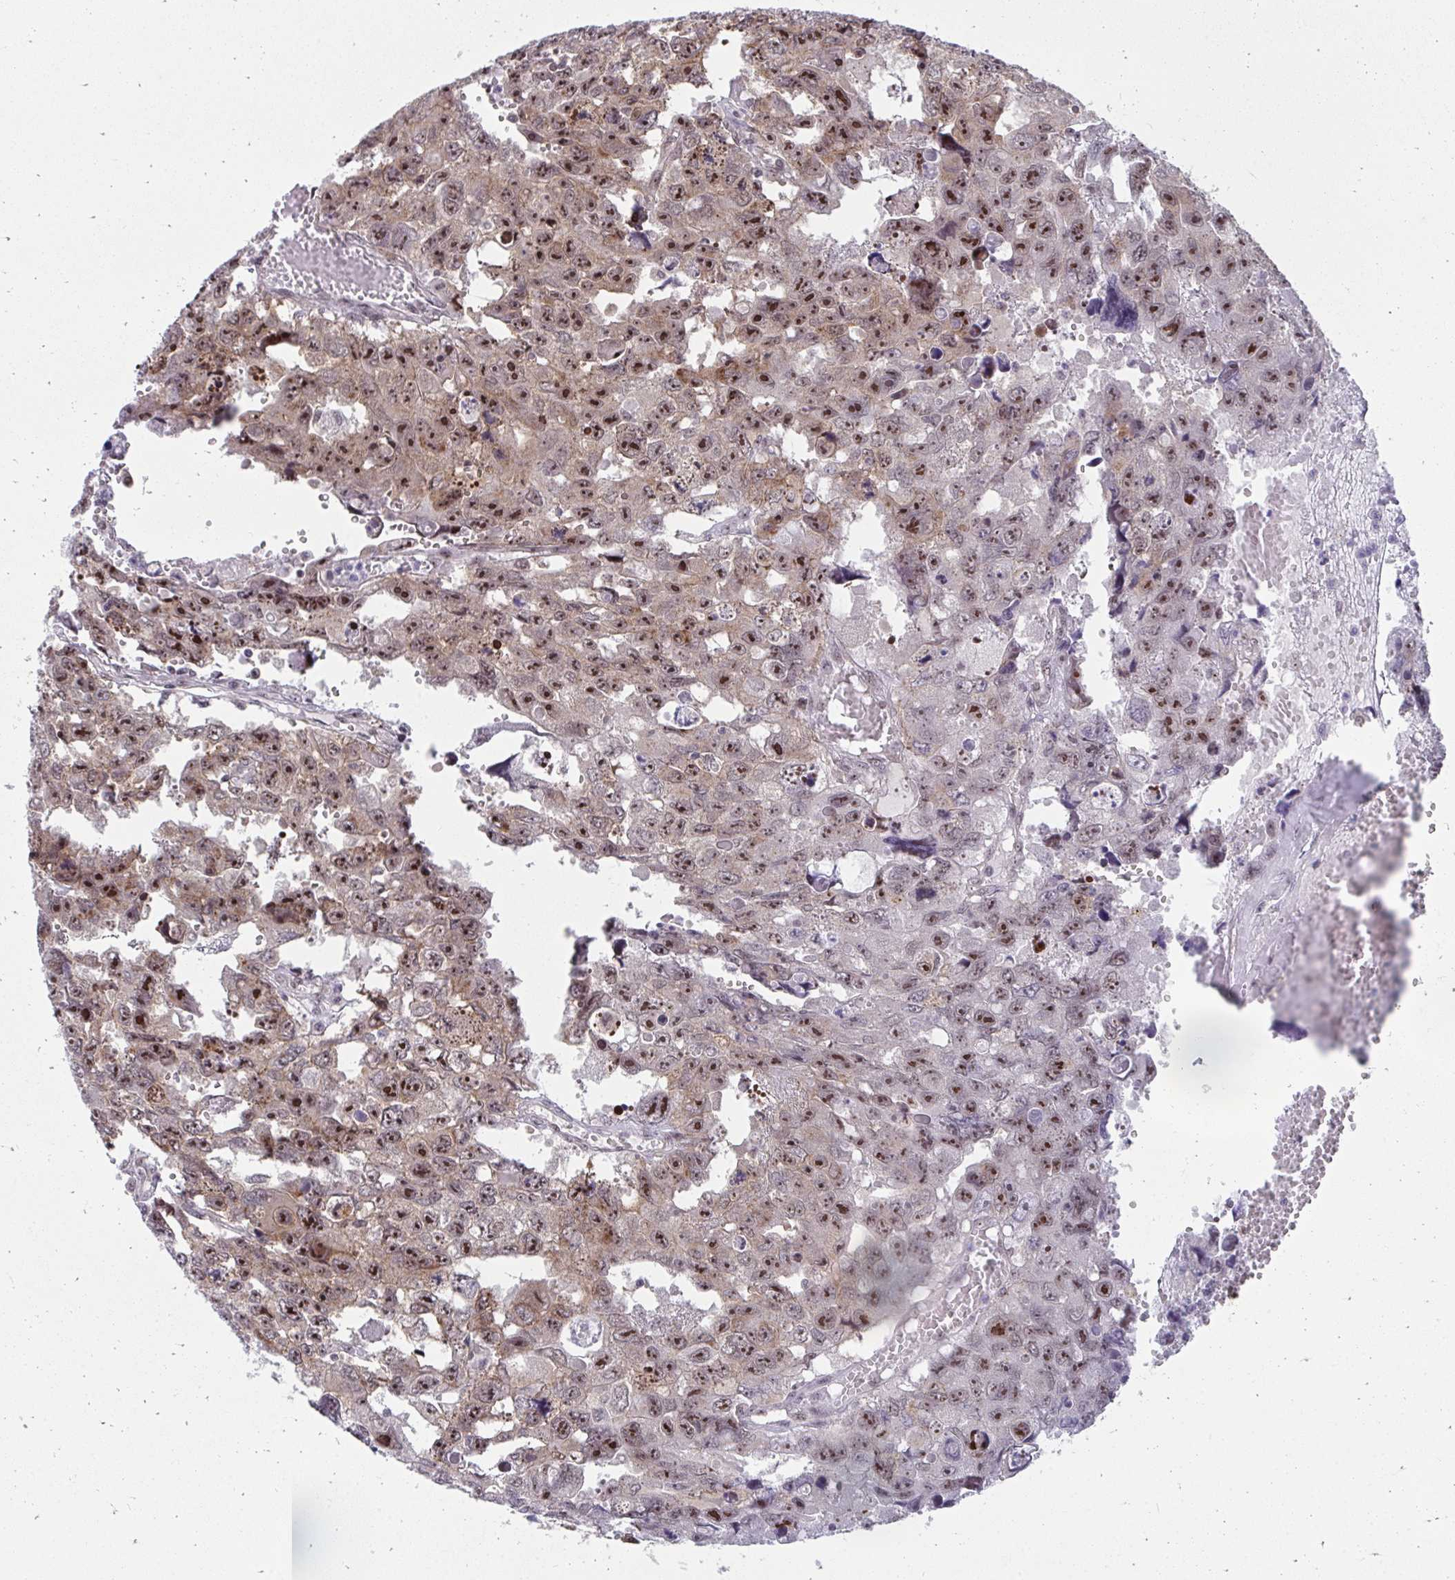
{"staining": {"intensity": "strong", "quantity": ">75%", "location": "cytoplasmic/membranous,nuclear"}, "tissue": "testis cancer", "cell_type": "Tumor cells", "image_type": "cancer", "snomed": [{"axis": "morphology", "description": "Seminoma, NOS"}, {"axis": "topography", "description": "Testis"}], "caption": "Testis cancer (seminoma) was stained to show a protein in brown. There is high levels of strong cytoplasmic/membranous and nuclear staining in about >75% of tumor cells.", "gene": "HIRA", "patient": {"sex": "male", "age": 26}}